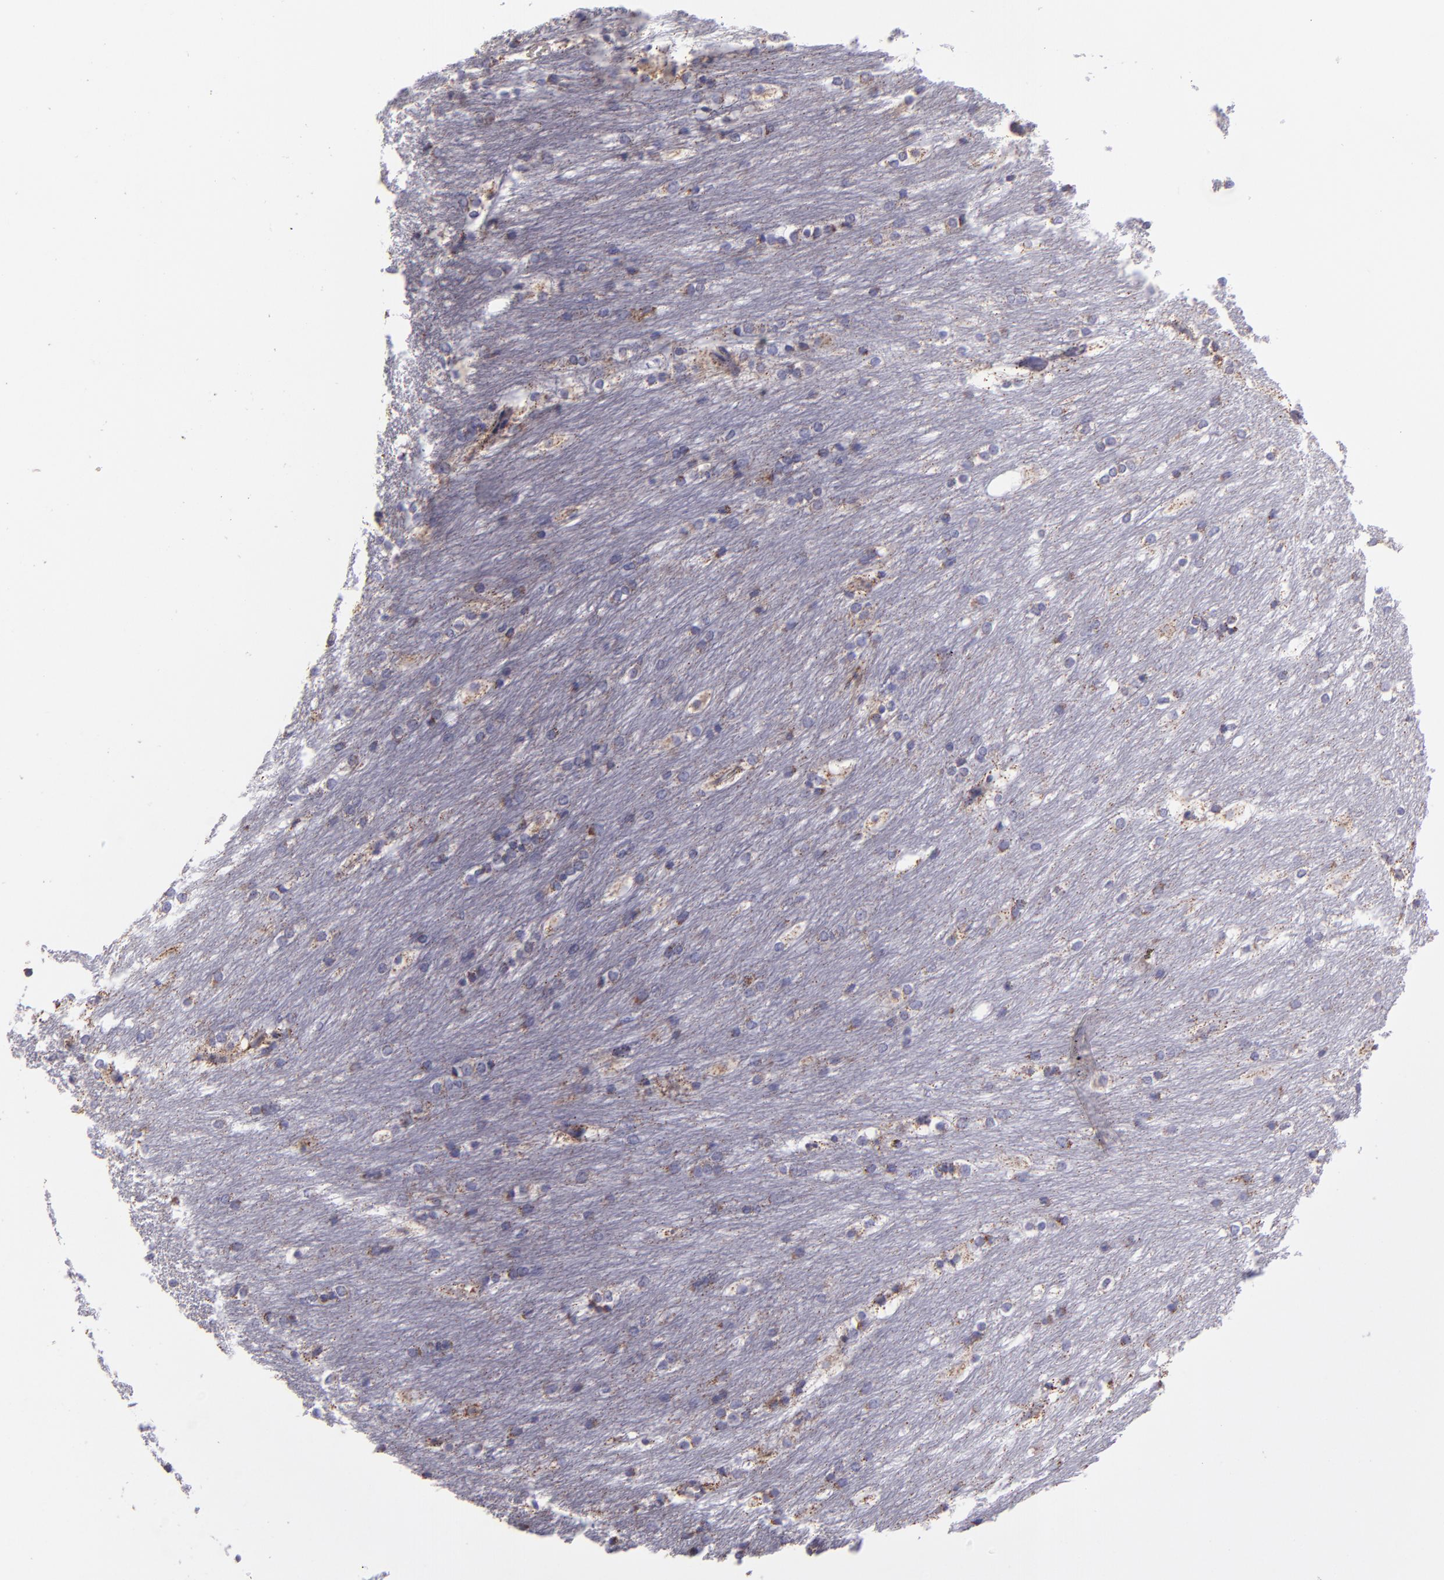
{"staining": {"intensity": "weak", "quantity": "25%-75%", "location": "cytoplasmic/membranous"}, "tissue": "caudate", "cell_type": "Glial cells", "image_type": "normal", "snomed": [{"axis": "morphology", "description": "Normal tissue, NOS"}, {"axis": "topography", "description": "Lateral ventricle wall"}], "caption": "The micrograph demonstrates staining of normal caudate, revealing weak cytoplasmic/membranous protein positivity (brown color) within glial cells. (Stains: DAB (3,3'-diaminobenzidine) in brown, nuclei in blue, Microscopy: brightfield microscopy at high magnification).", "gene": "HSPD1", "patient": {"sex": "female", "age": 19}}